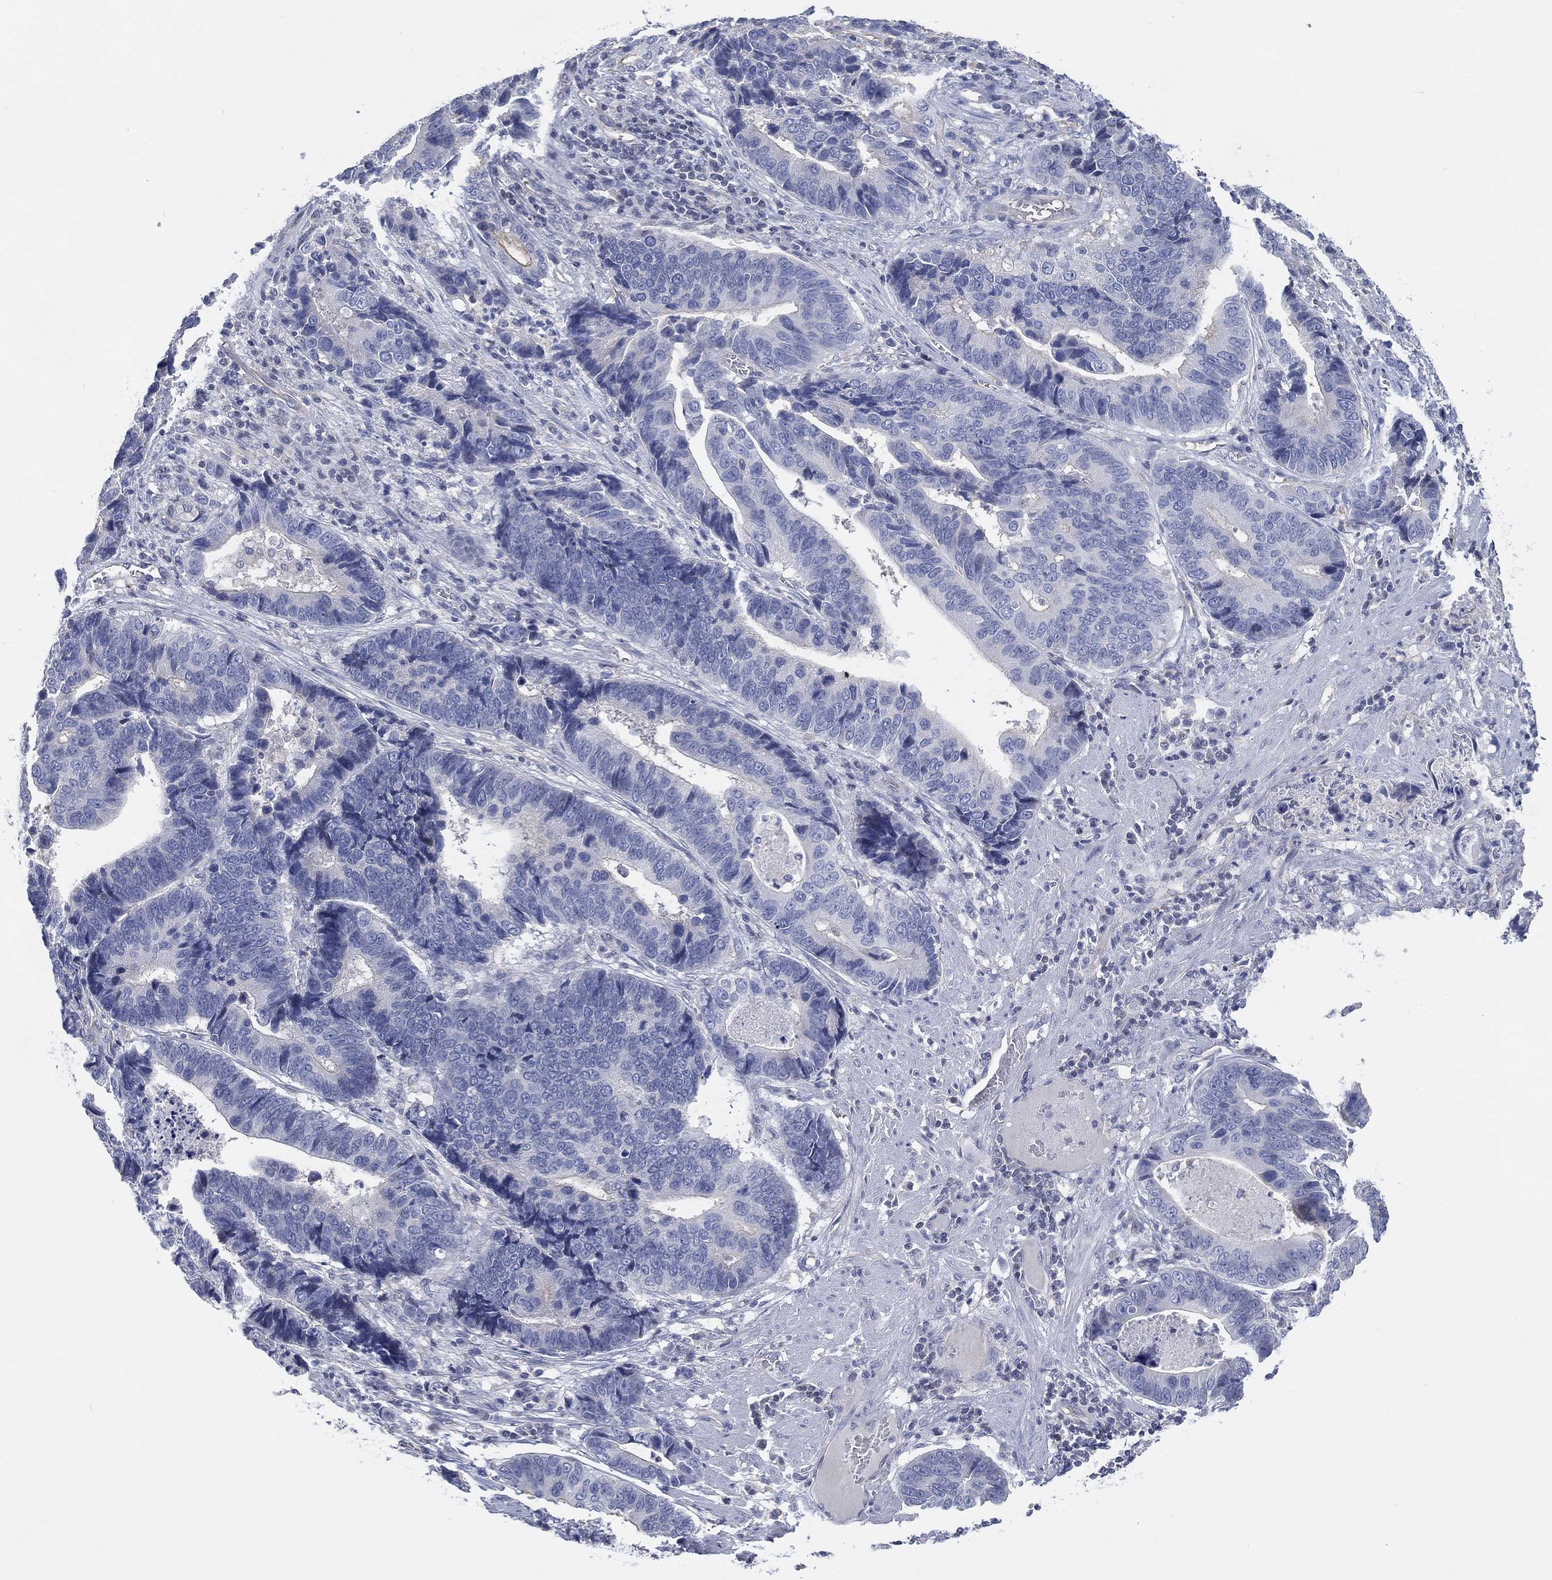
{"staining": {"intensity": "negative", "quantity": "none", "location": "none"}, "tissue": "stomach cancer", "cell_type": "Tumor cells", "image_type": "cancer", "snomed": [{"axis": "morphology", "description": "Adenocarcinoma, NOS"}, {"axis": "topography", "description": "Stomach"}], "caption": "Immunohistochemical staining of human adenocarcinoma (stomach) displays no significant expression in tumor cells.", "gene": "CFTR", "patient": {"sex": "male", "age": 84}}